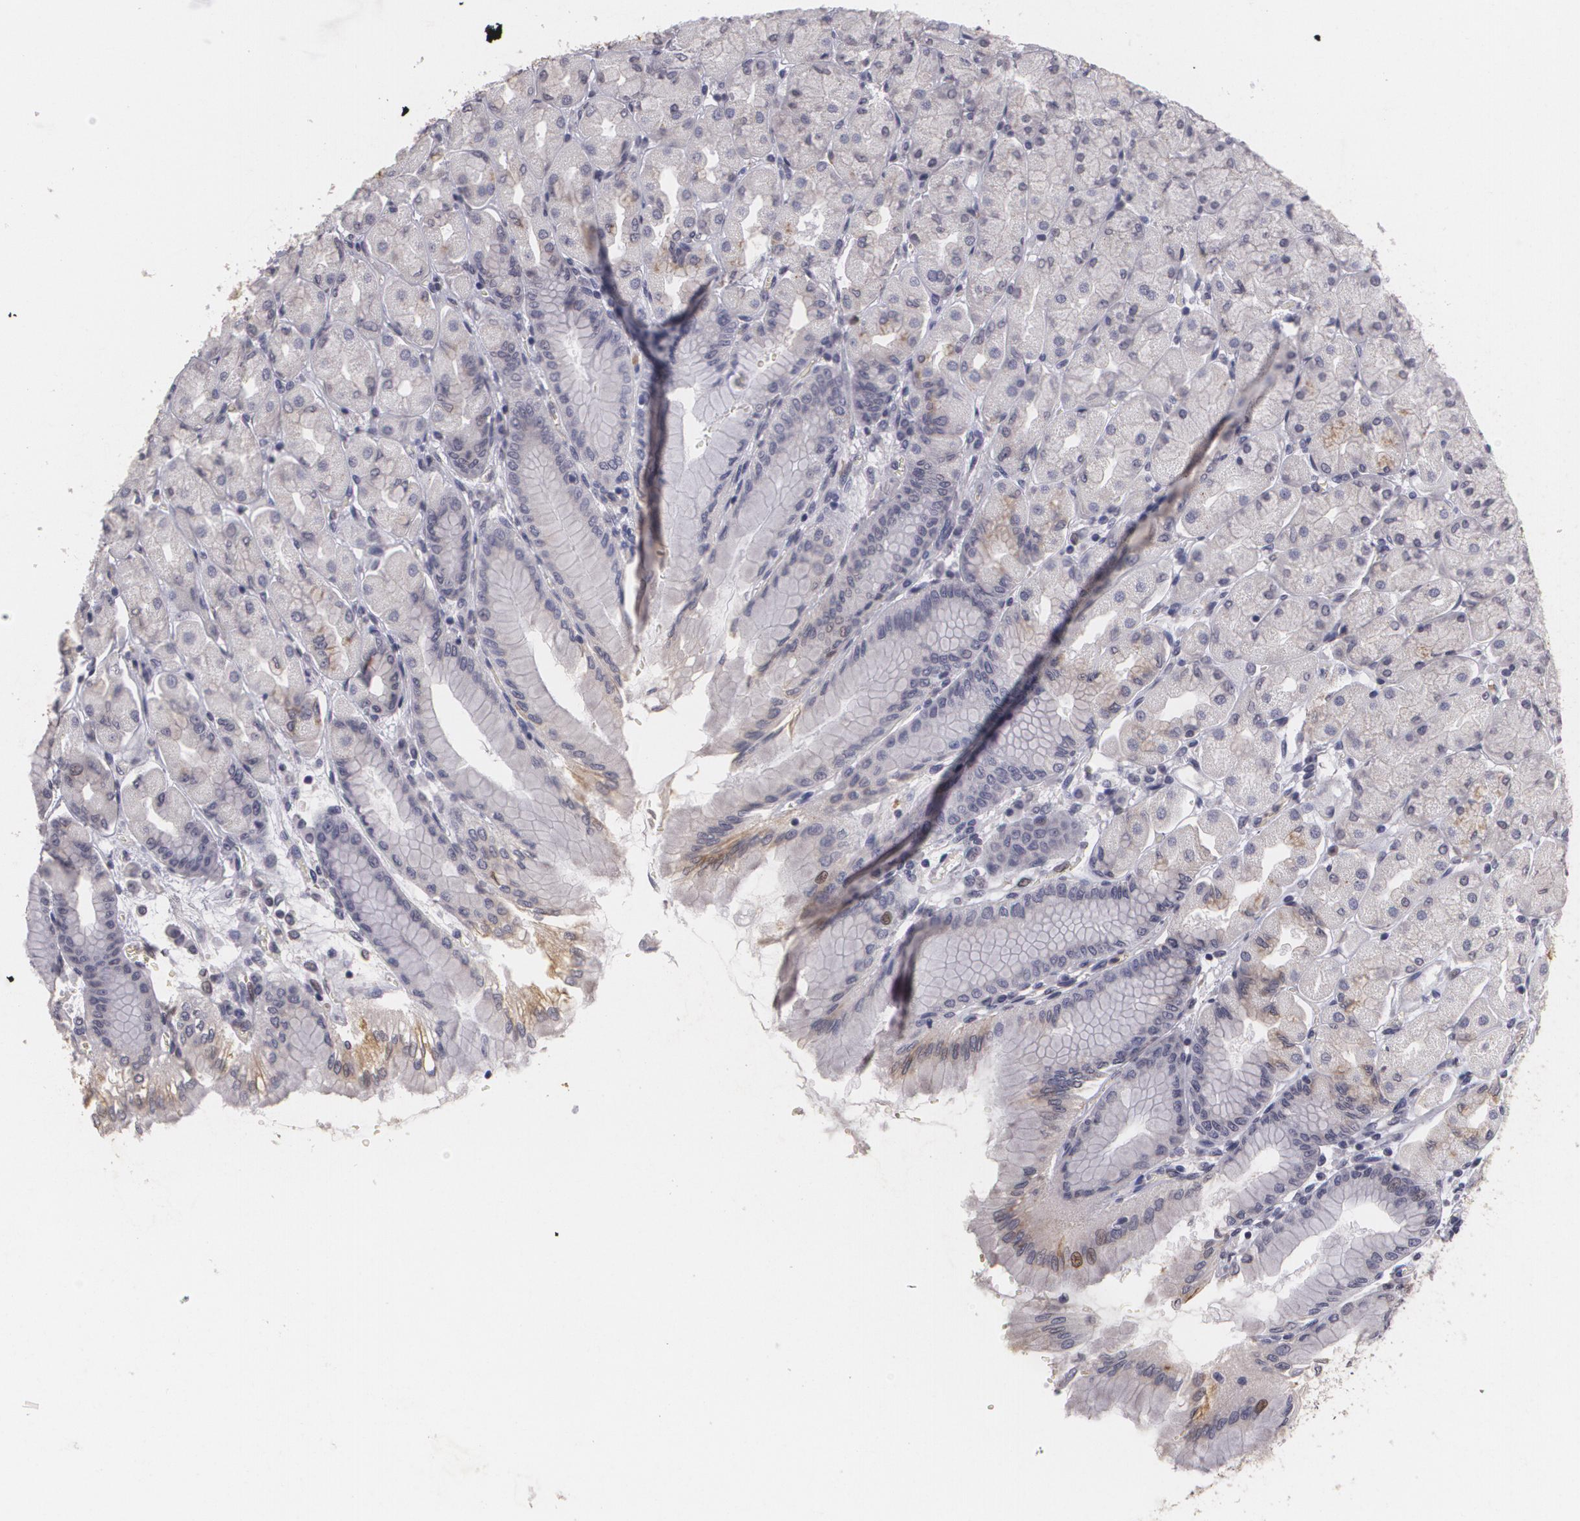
{"staining": {"intensity": "weak", "quantity": "<25%", "location": "cytoplasmic/membranous"}, "tissue": "stomach", "cell_type": "Glandular cells", "image_type": "normal", "snomed": [{"axis": "morphology", "description": "Normal tissue, NOS"}, {"axis": "topography", "description": "Stomach, upper"}], "caption": "The immunohistochemistry (IHC) micrograph has no significant positivity in glandular cells of stomach.", "gene": "KCNA4", "patient": {"sex": "female", "age": 56}}